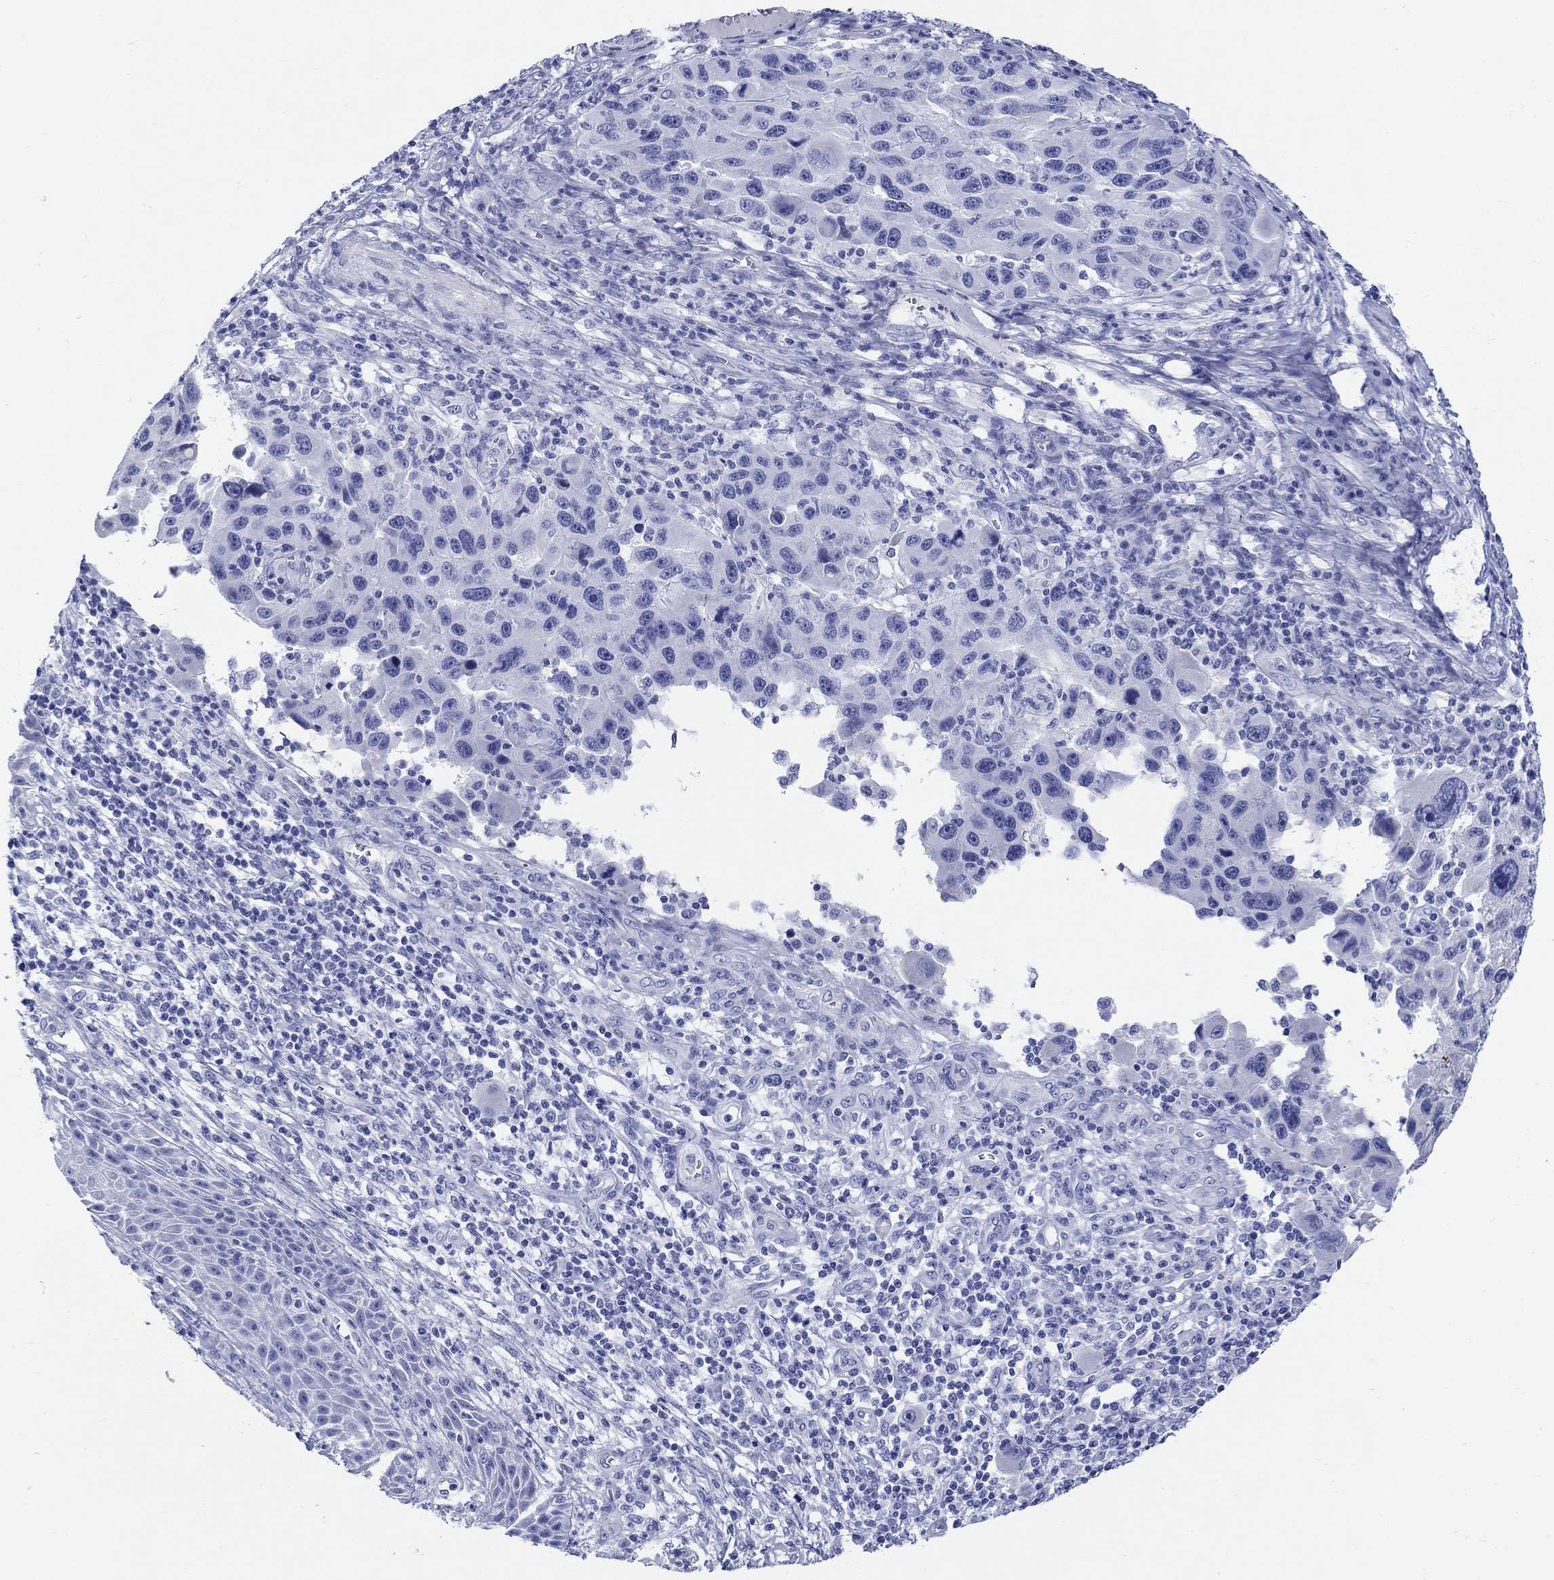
{"staining": {"intensity": "negative", "quantity": "none", "location": "none"}, "tissue": "melanoma", "cell_type": "Tumor cells", "image_type": "cancer", "snomed": [{"axis": "morphology", "description": "Malignant melanoma, NOS"}, {"axis": "topography", "description": "Skin"}], "caption": "DAB (3,3'-diaminobenzidine) immunohistochemical staining of human malignant melanoma exhibits no significant staining in tumor cells.", "gene": "CRYGS", "patient": {"sex": "male", "age": 53}}